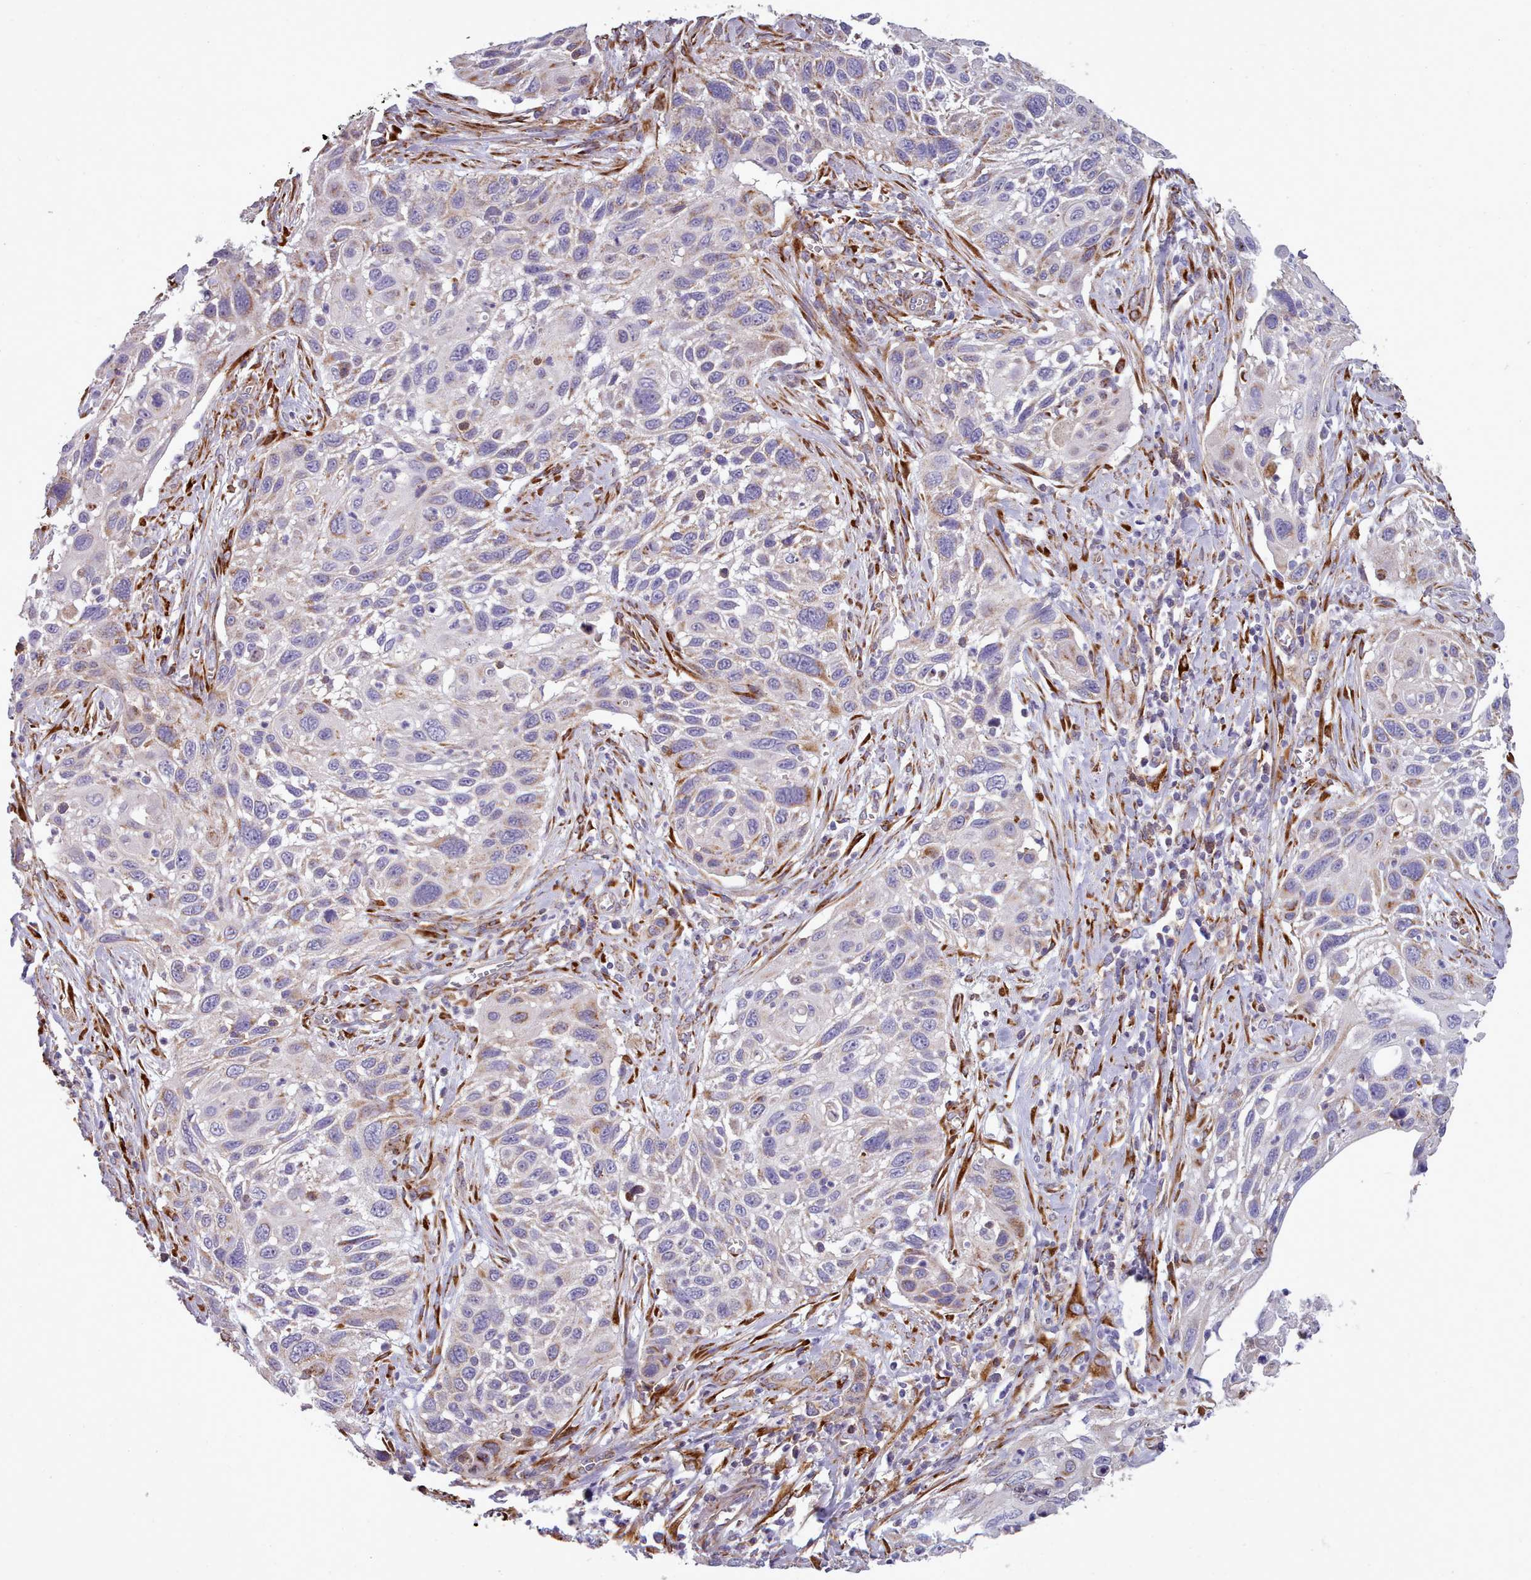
{"staining": {"intensity": "weak", "quantity": "<25%", "location": "cytoplasmic/membranous"}, "tissue": "cervical cancer", "cell_type": "Tumor cells", "image_type": "cancer", "snomed": [{"axis": "morphology", "description": "Squamous cell carcinoma, NOS"}, {"axis": "topography", "description": "Cervix"}], "caption": "Immunohistochemical staining of squamous cell carcinoma (cervical) displays no significant staining in tumor cells. (Stains: DAB immunohistochemistry (IHC) with hematoxylin counter stain, Microscopy: brightfield microscopy at high magnification).", "gene": "FKBP10", "patient": {"sex": "female", "age": 70}}